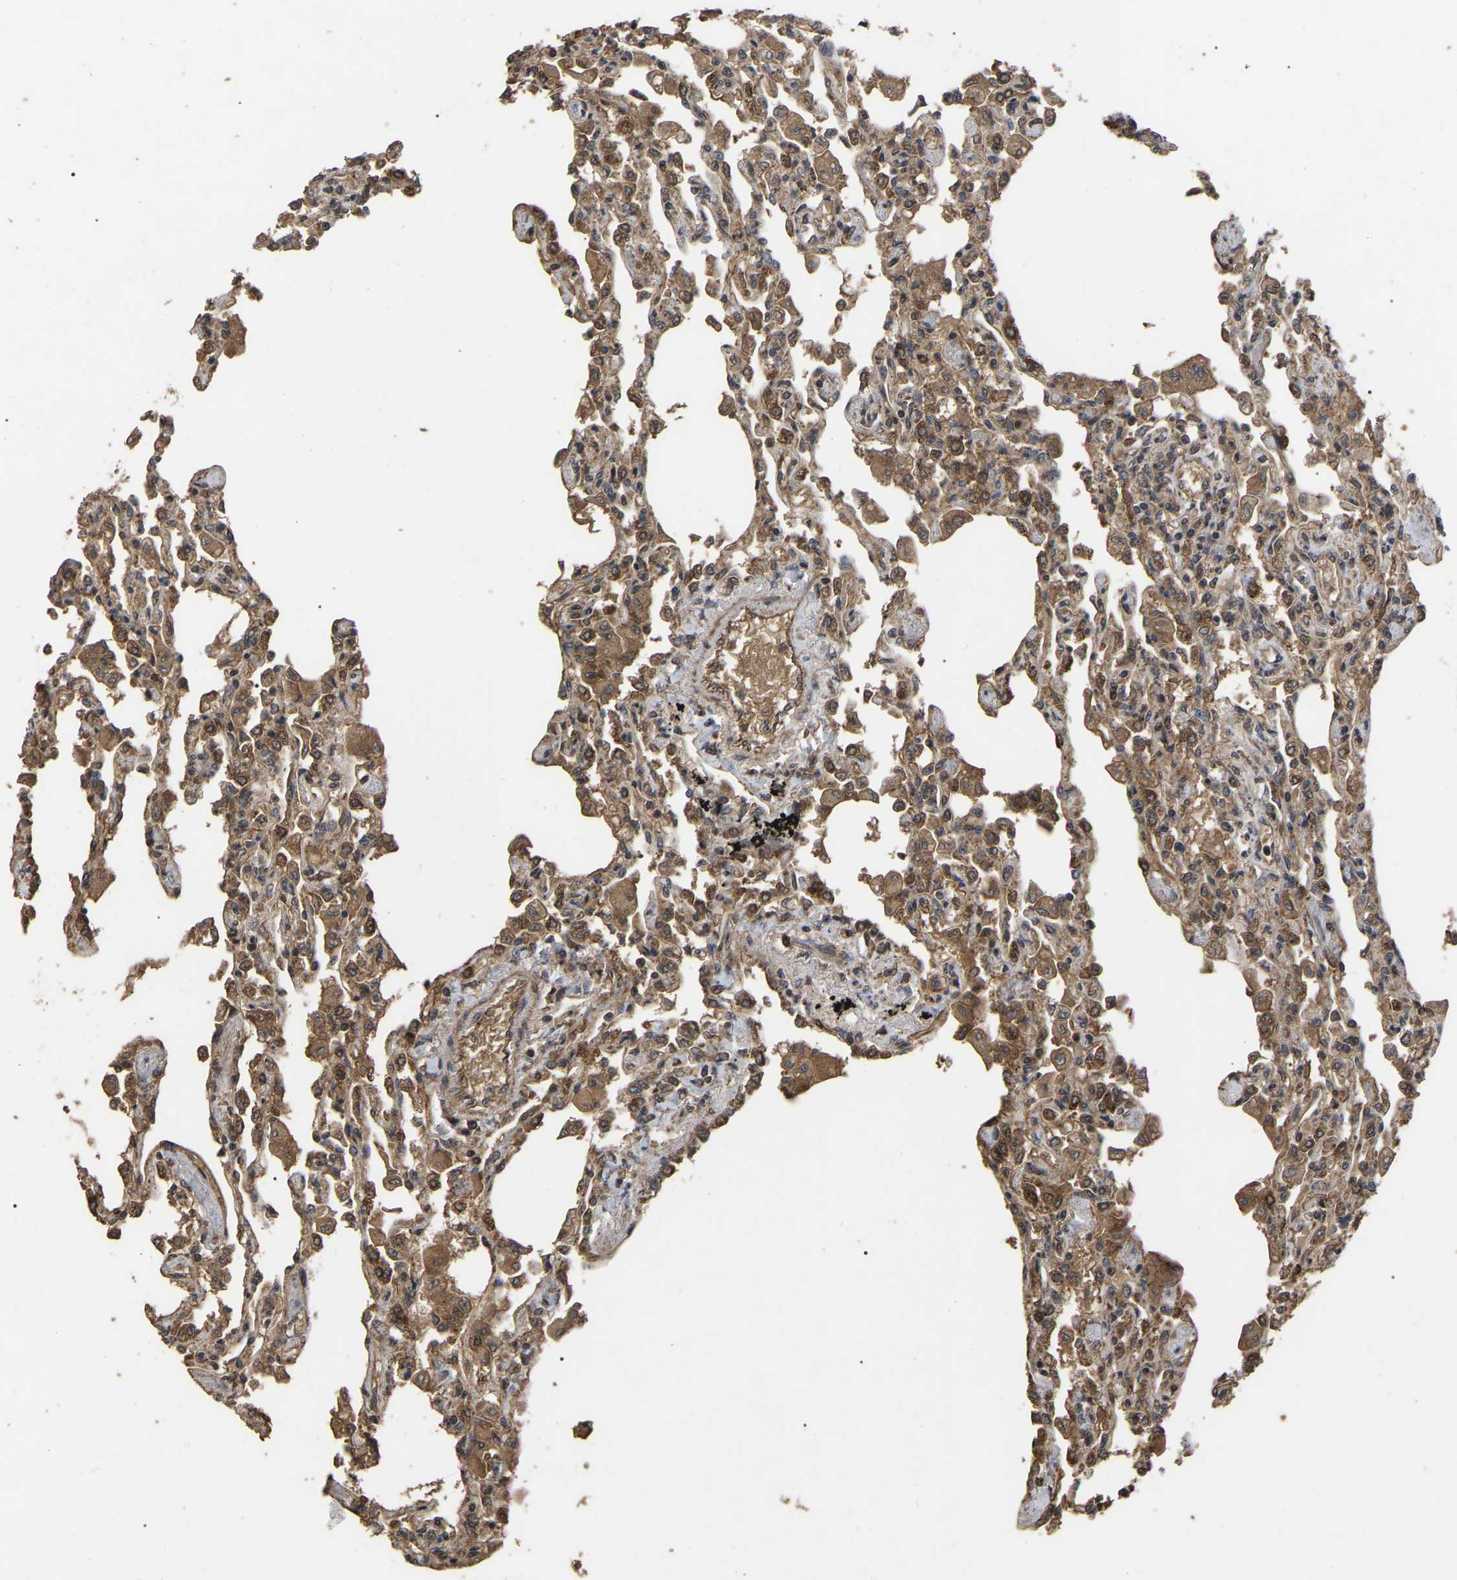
{"staining": {"intensity": "moderate", "quantity": ">75%", "location": "cytoplasmic/membranous"}, "tissue": "lung", "cell_type": "Alveolar cells", "image_type": "normal", "snomed": [{"axis": "morphology", "description": "Normal tissue, NOS"}, {"axis": "topography", "description": "Bronchus"}, {"axis": "topography", "description": "Lung"}], "caption": "Alveolar cells show medium levels of moderate cytoplasmic/membranous expression in approximately >75% of cells in benign human lung.", "gene": "FAM161B", "patient": {"sex": "female", "age": 49}}